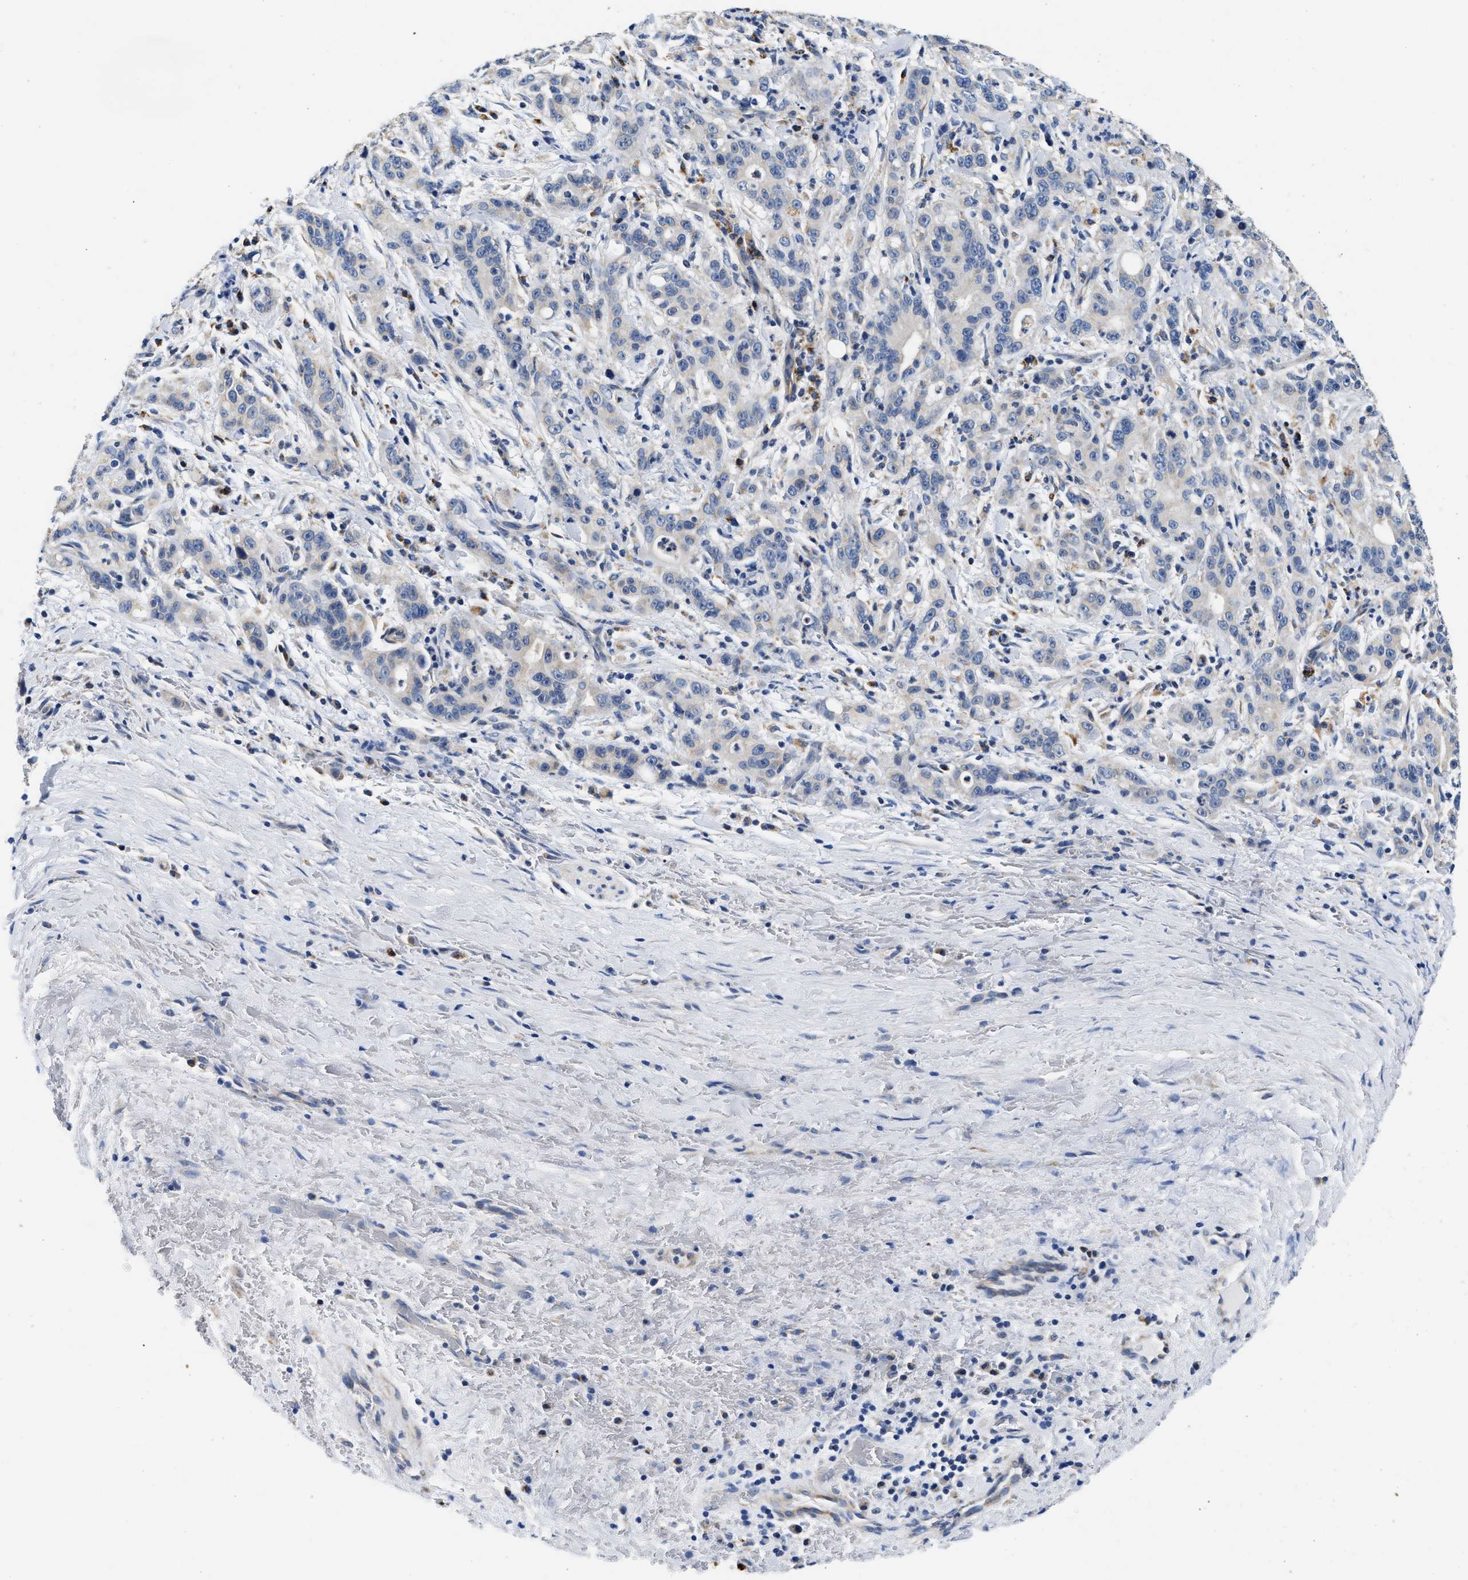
{"staining": {"intensity": "weak", "quantity": "<25%", "location": "cytoplasmic/membranous"}, "tissue": "liver cancer", "cell_type": "Tumor cells", "image_type": "cancer", "snomed": [{"axis": "morphology", "description": "Cholangiocarcinoma"}, {"axis": "topography", "description": "Liver"}], "caption": "The immunohistochemistry (IHC) photomicrograph has no significant staining in tumor cells of liver cancer (cholangiocarcinoma) tissue.", "gene": "ACADVL", "patient": {"sex": "female", "age": 38}}